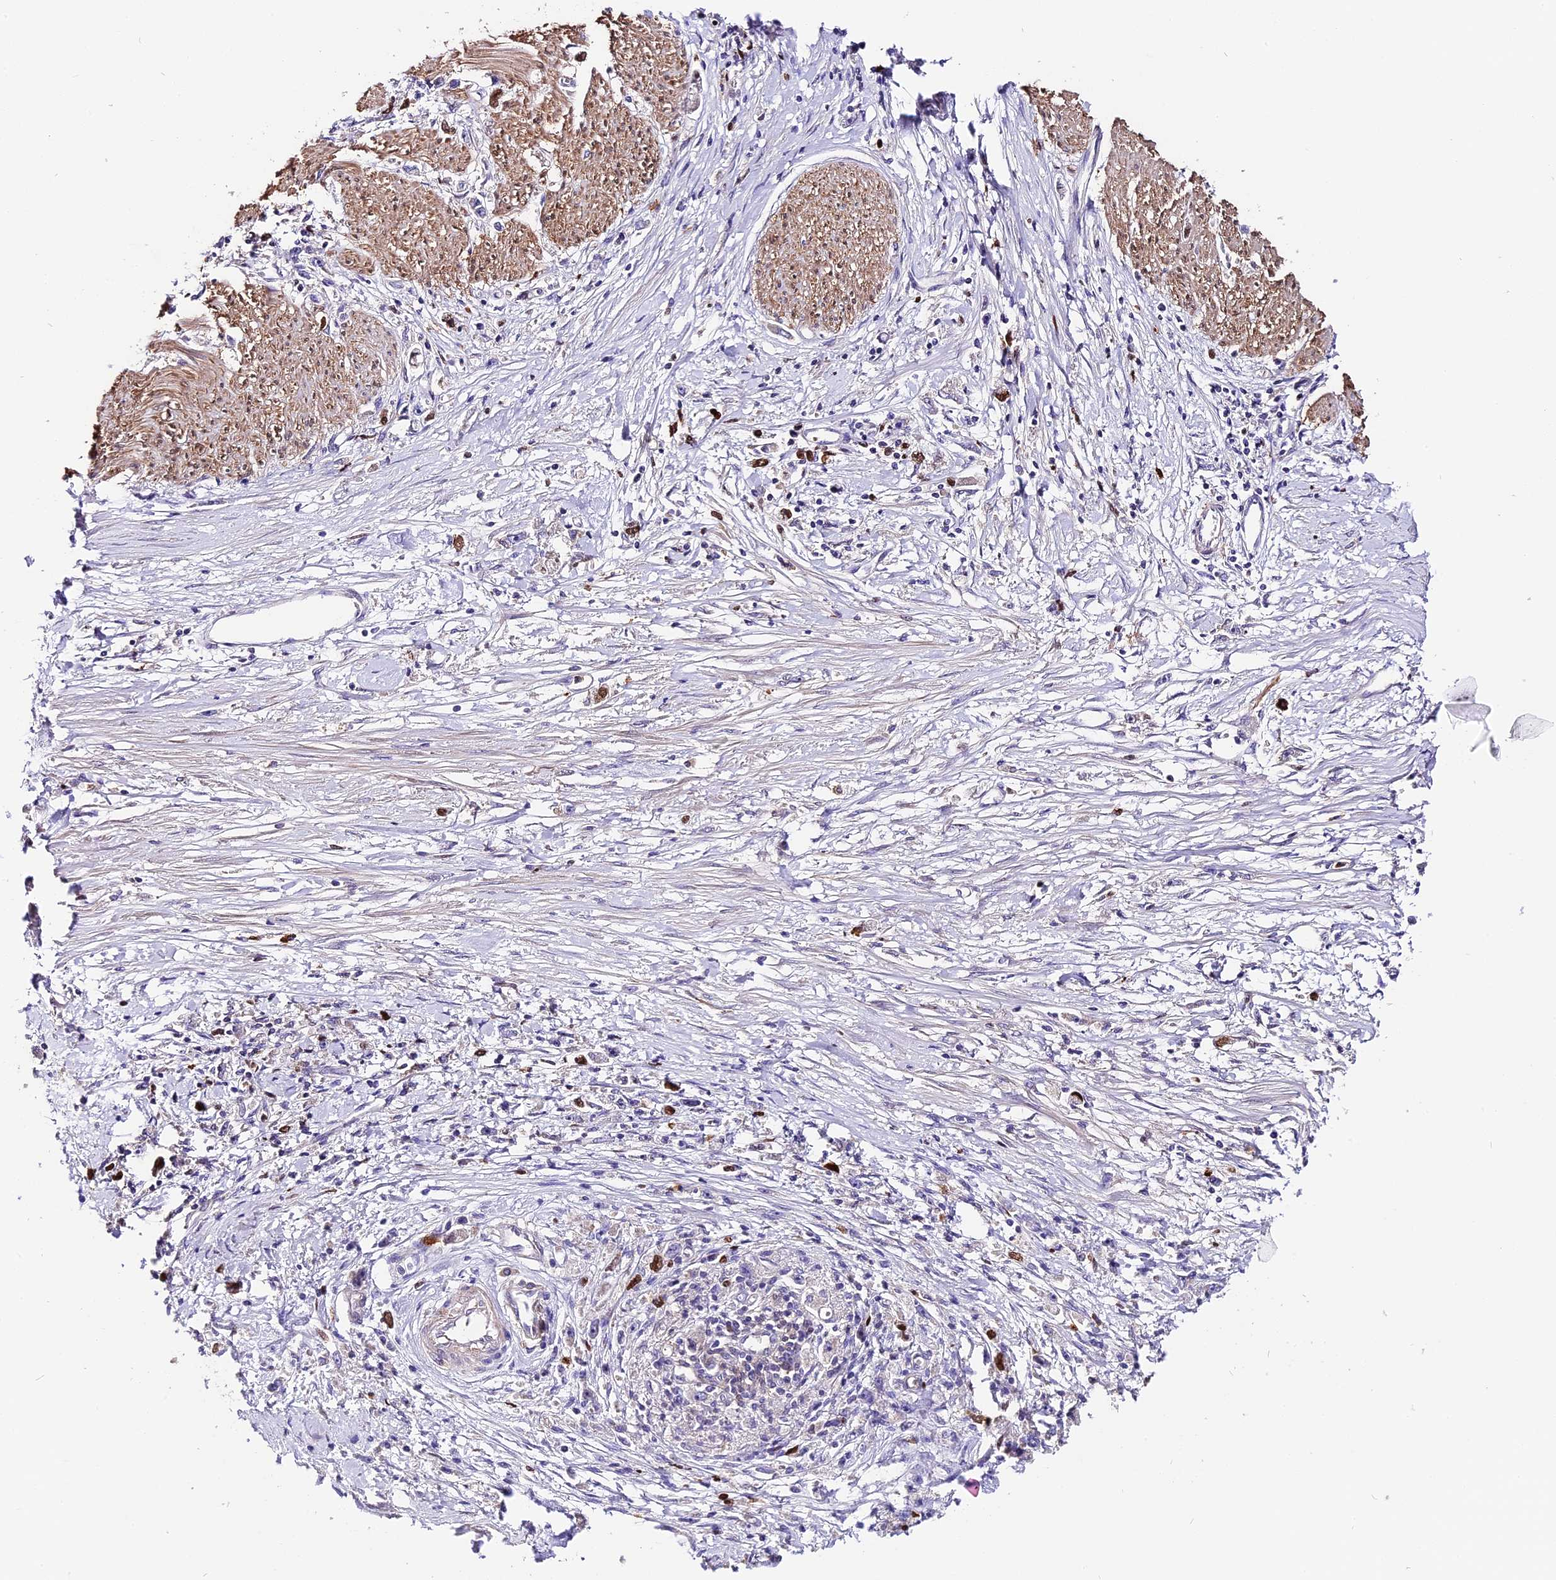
{"staining": {"intensity": "negative", "quantity": "none", "location": "none"}, "tissue": "stomach cancer", "cell_type": "Tumor cells", "image_type": "cancer", "snomed": [{"axis": "morphology", "description": "Adenocarcinoma, NOS"}, {"axis": "topography", "description": "Stomach"}], "caption": "Protein analysis of stomach cancer displays no significant staining in tumor cells. (IHC, brightfield microscopy, high magnification).", "gene": "MAP3K7CL", "patient": {"sex": "female", "age": 59}}